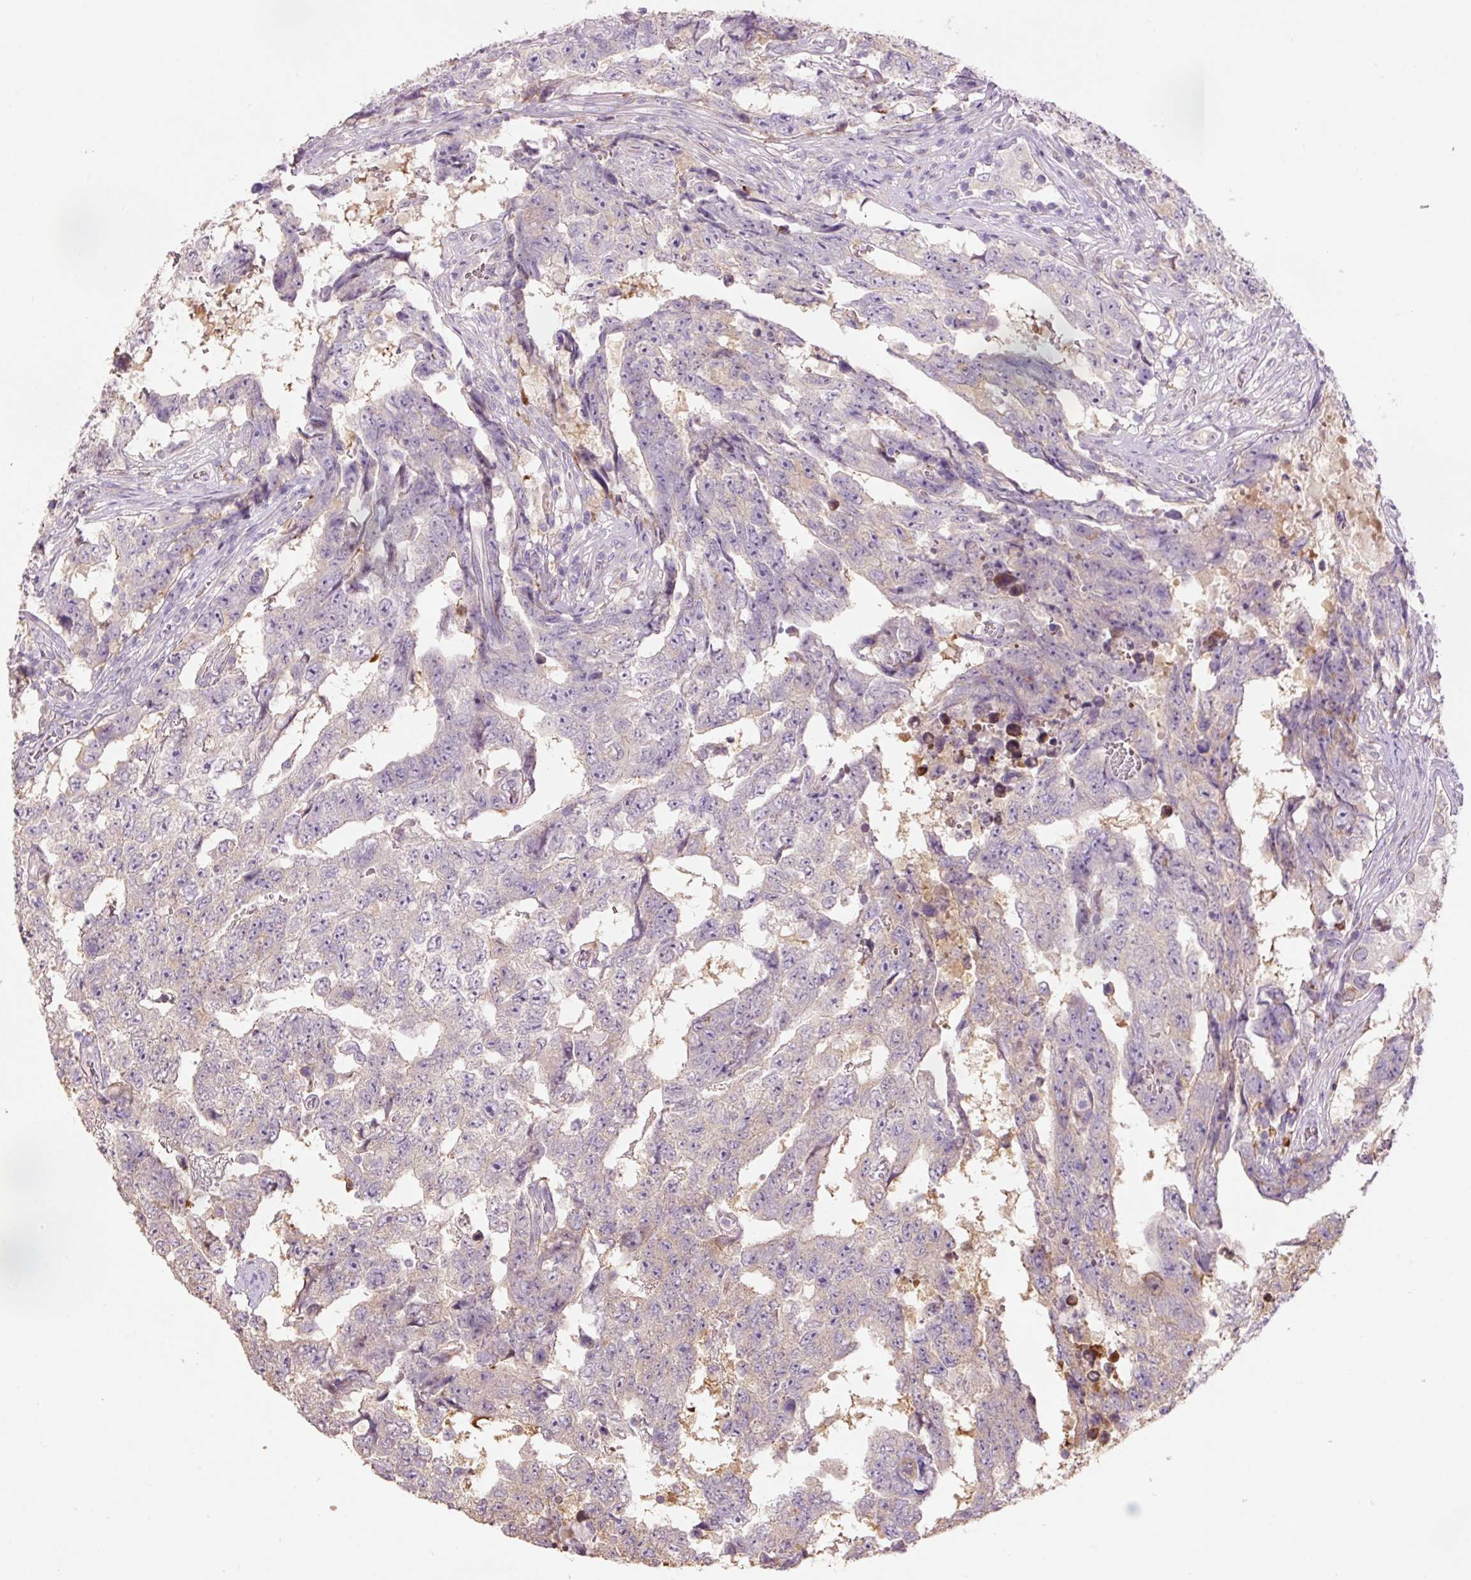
{"staining": {"intensity": "negative", "quantity": "none", "location": "none"}, "tissue": "testis cancer", "cell_type": "Tumor cells", "image_type": "cancer", "snomed": [{"axis": "morphology", "description": "Carcinoma, Embryonal, NOS"}, {"axis": "topography", "description": "Testis"}], "caption": "DAB immunohistochemical staining of testis embryonal carcinoma shows no significant staining in tumor cells.", "gene": "HAX1", "patient": {"sex": "male", "age": 25}}